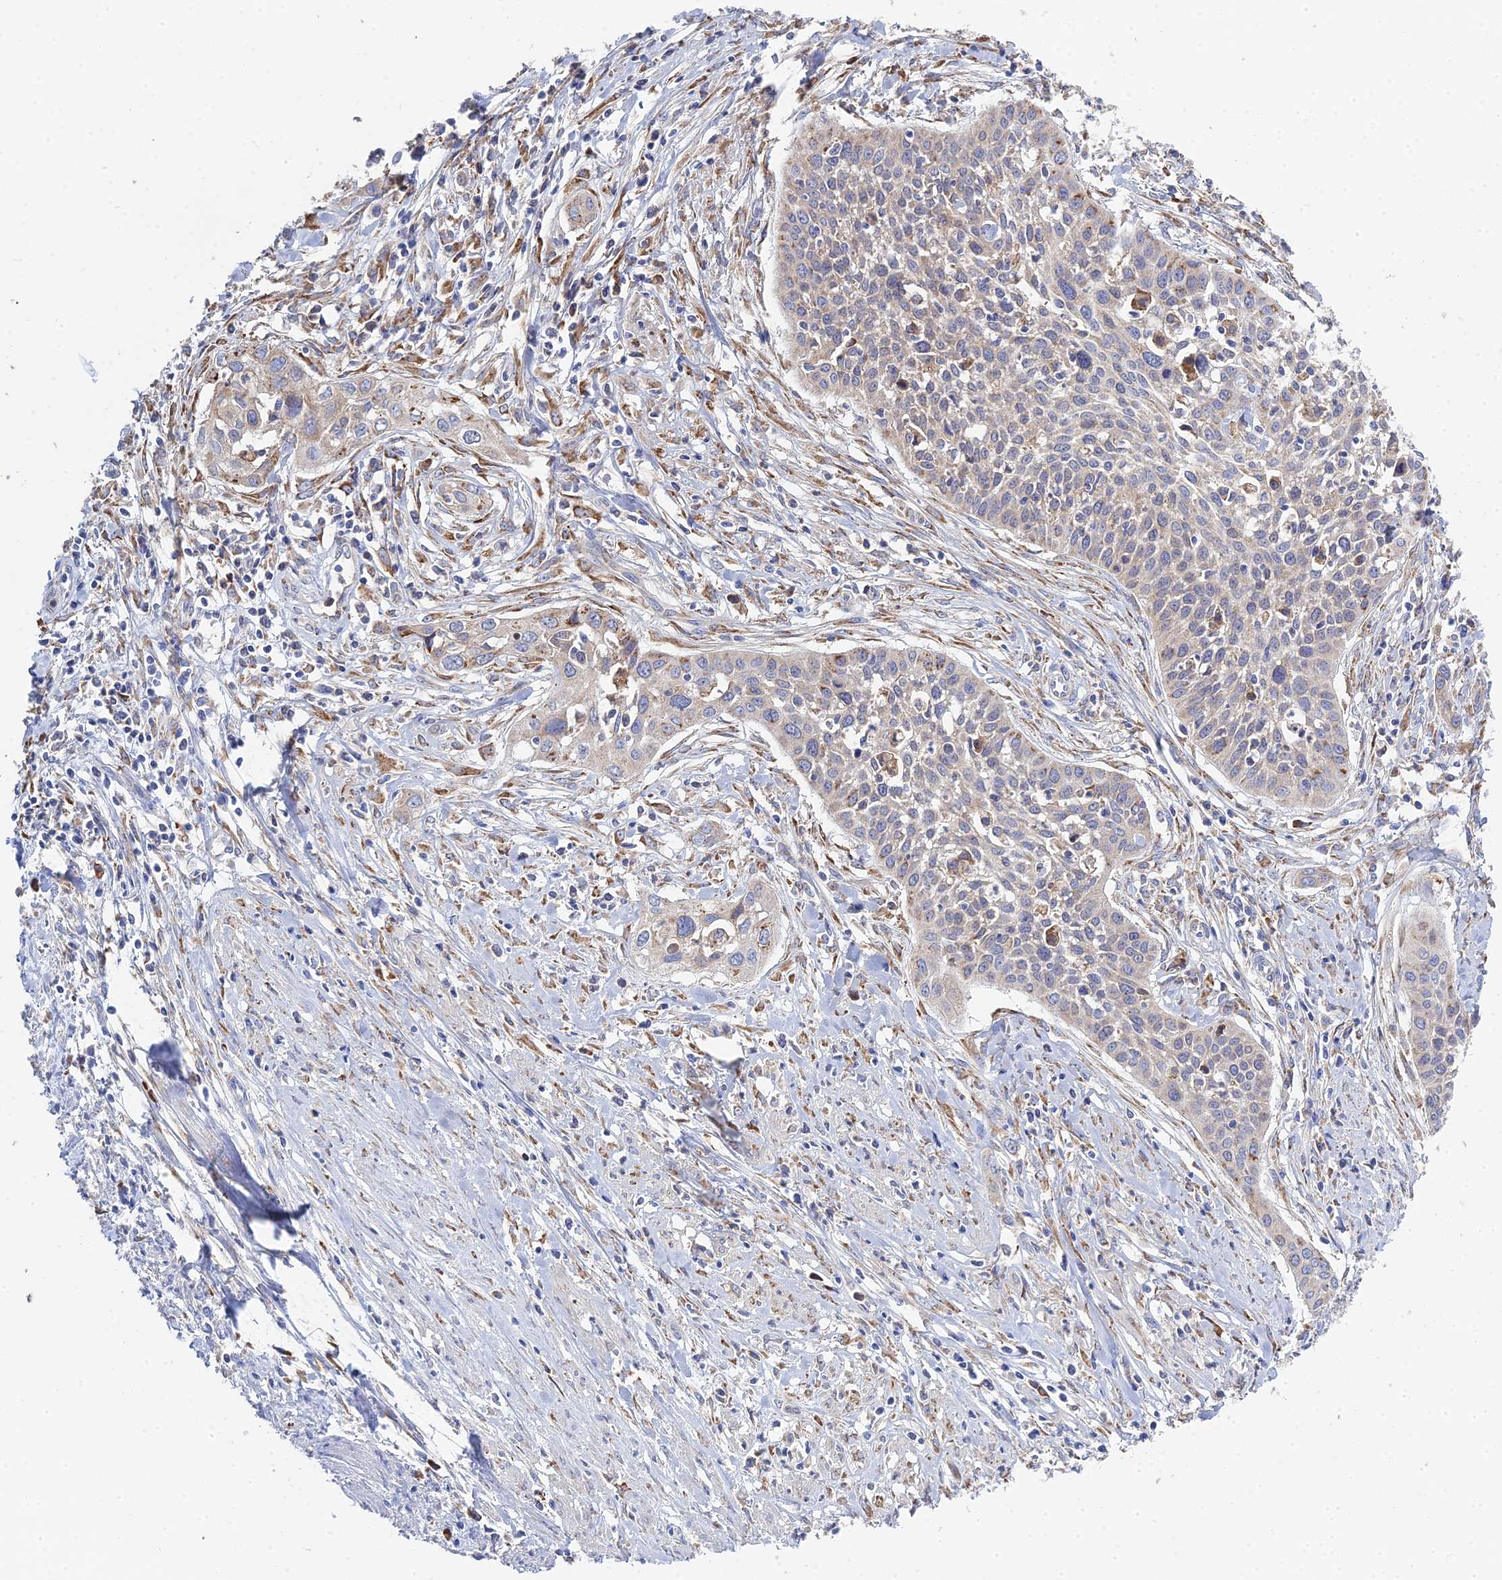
{"staining": {"intensity": "weak", "quantity": "<25%", "location": "cytoplasmic/membranous"}, "tissue": "cervical cancer", "cell_type": "Tumor cells", "image_type": "cancer", "snomed": [{"axis": "morphology", "description": "Squamous cell carcinoma, NOS"}, {"axis": "topography", "description": "Cervix"}], "caption": "This is an immunohistochemistry (IHC) micrograph of cervical cancer (squamous cell carcinoma). There is no staining in tumor cells.", "gene": "TRAPPC6A", "patient": {"sex": "female", "age": 34}}